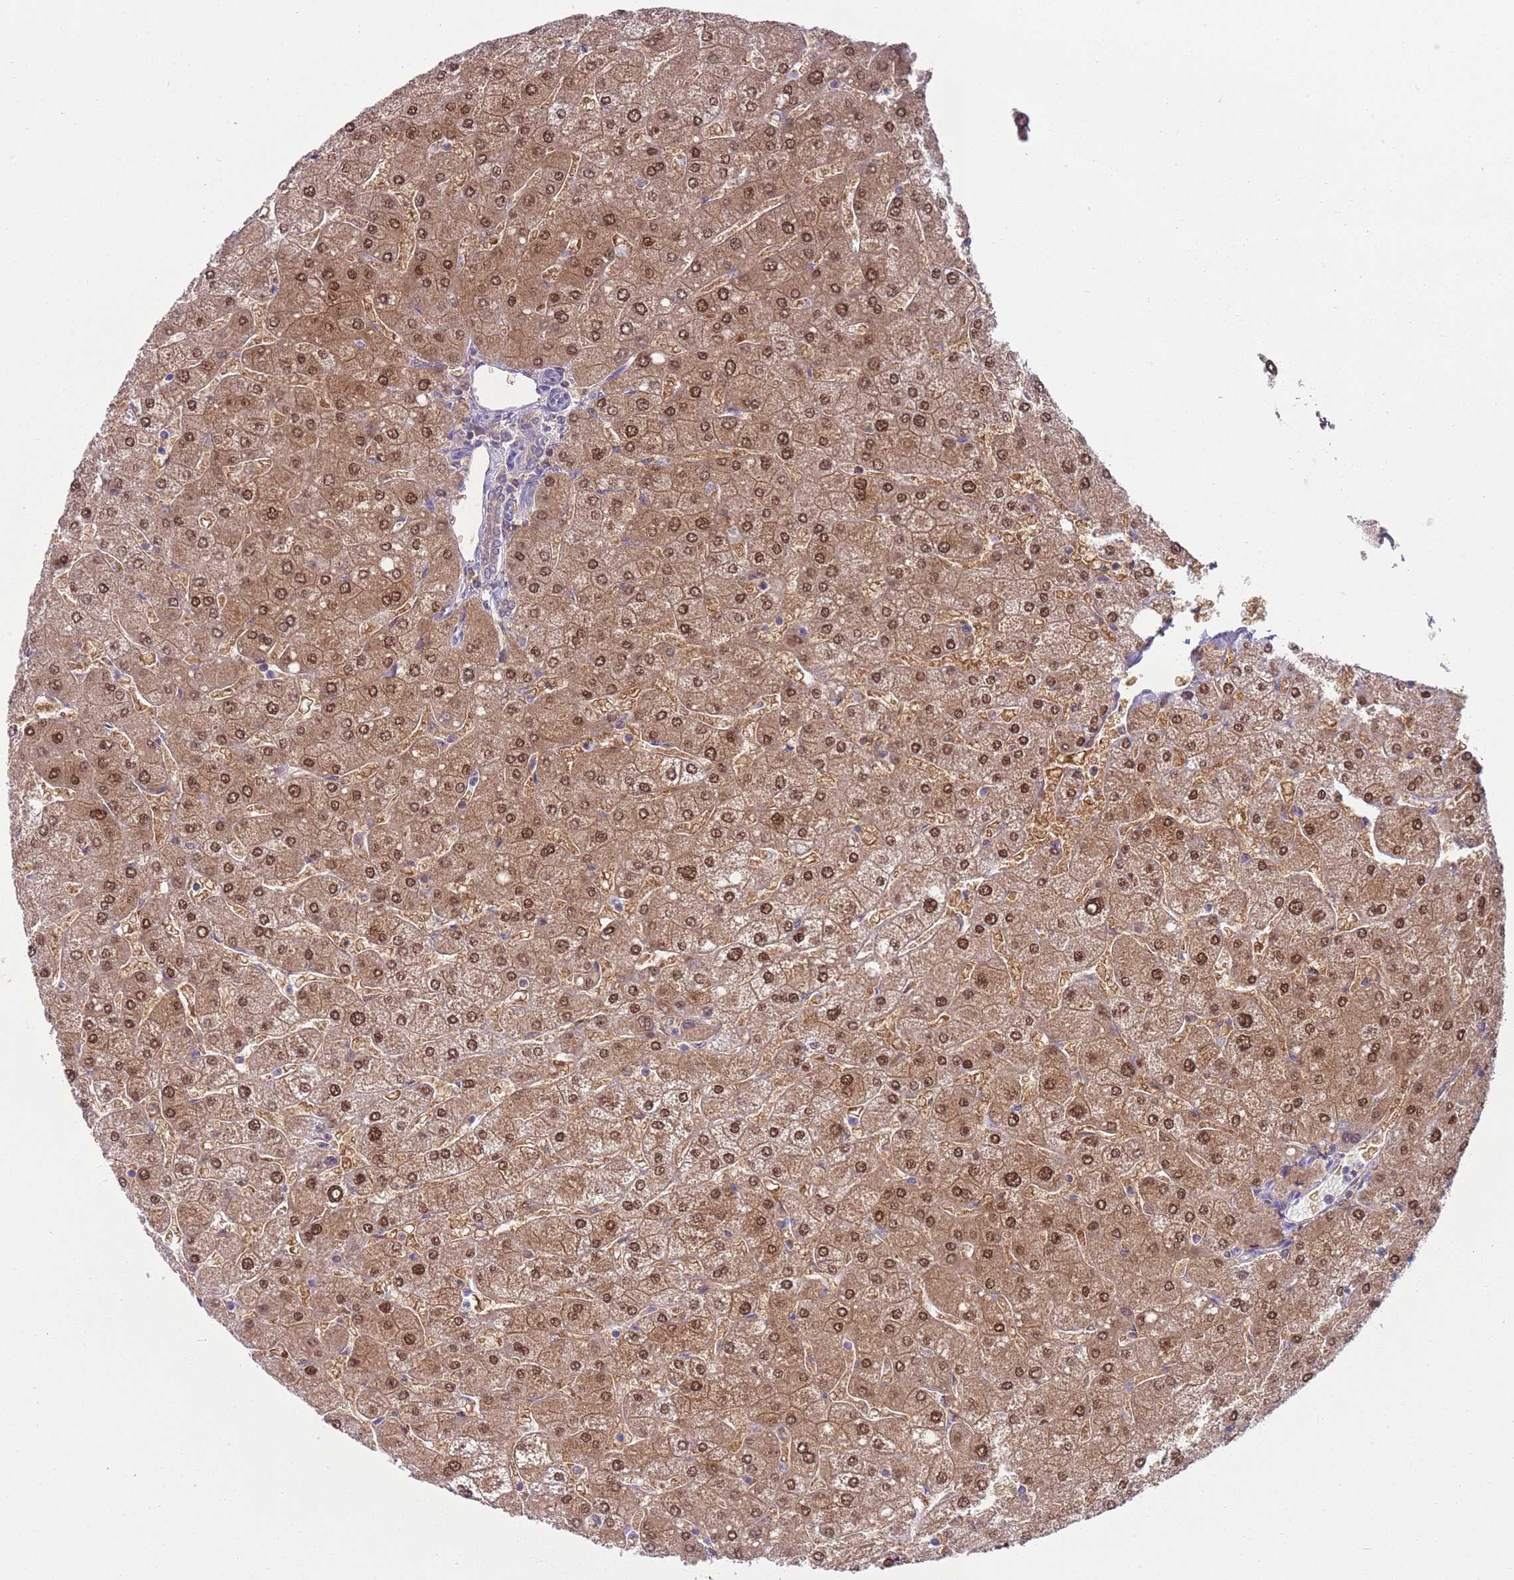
{"staining": {"intensity": "weak", "quantity": "25%-75%", "location": "cytoplasmic/membranous"}, "tissue": "liver", "cell_type": "Cholangiocytes", "image_type": "normal", "snomed": [{"axis": "morphology", "description": "Normal tissue, NOS"}, {"axis": "topography", "description": "Liver"}], "caption": "Protein expression analysis of benign human liver reveals weak cytoplasmic/membranous staining in approximately 25%-75% of cholangiocytes. (brown staining indicates protein expression, while blue staining denotes nuclei).", "gene": "SEPHS2", "patient": {"sex": "male", "age": 55}}